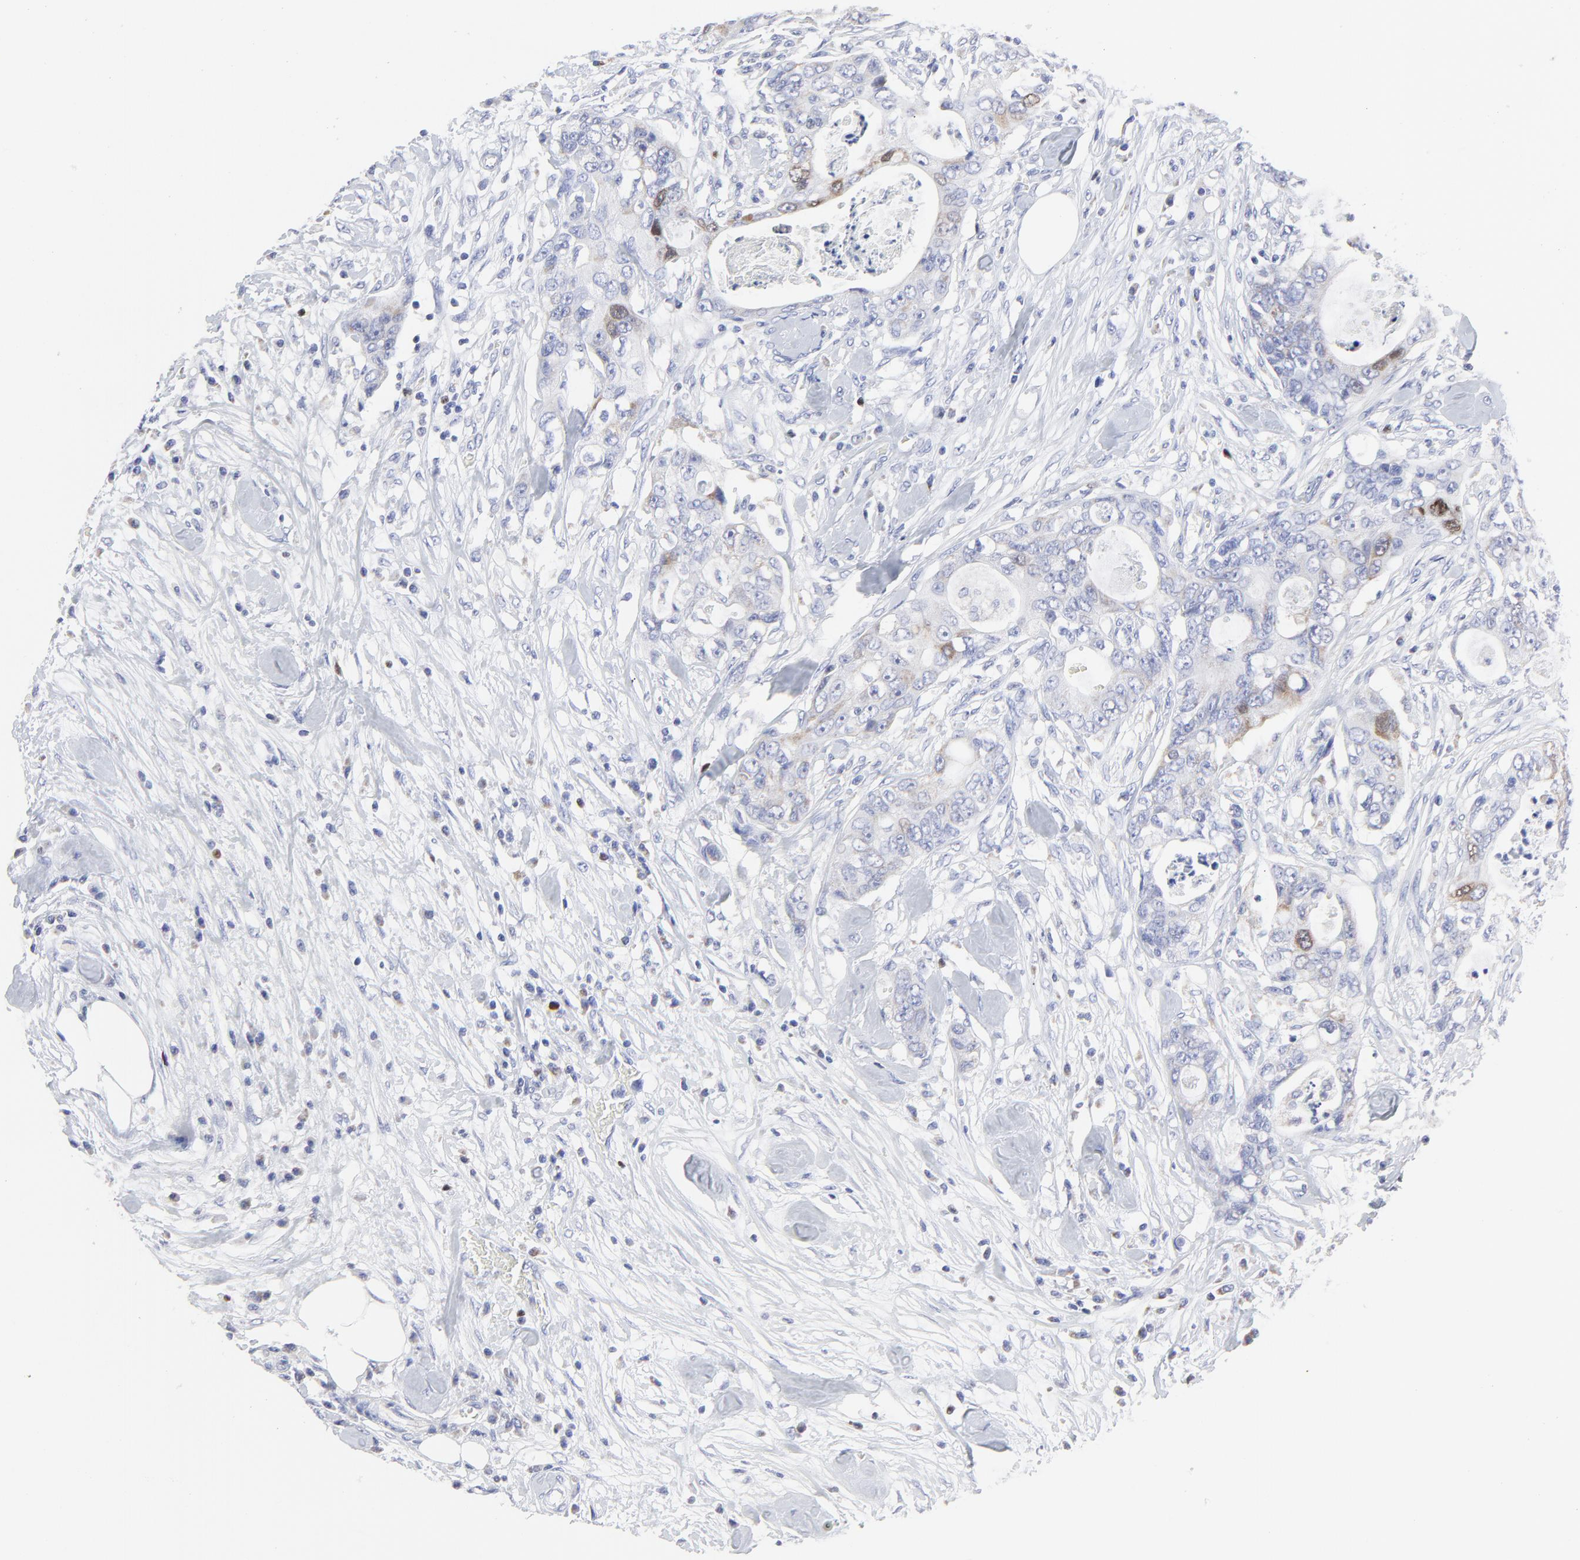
{"staining": {"intensity": "weak", "quantity": "<25%", "location": "cytoplasmic/membranous"}, "tissue": "colorectal cancer", "cell_type": "Tumor cells", "image_type": "cancer", "snomed": [{"axis": "morphology", "description": "Adenocarcinoma, NOS"}, {"axis": "topography", "description": "Rectum"}], "caption": "High power microscopy micrograph of an IHC photomicrograph of colorectal cancer, revealing no significant staining in tumor cells.", "gene": "NCAPH", "patient": {"sex": "female", "age": 57}}